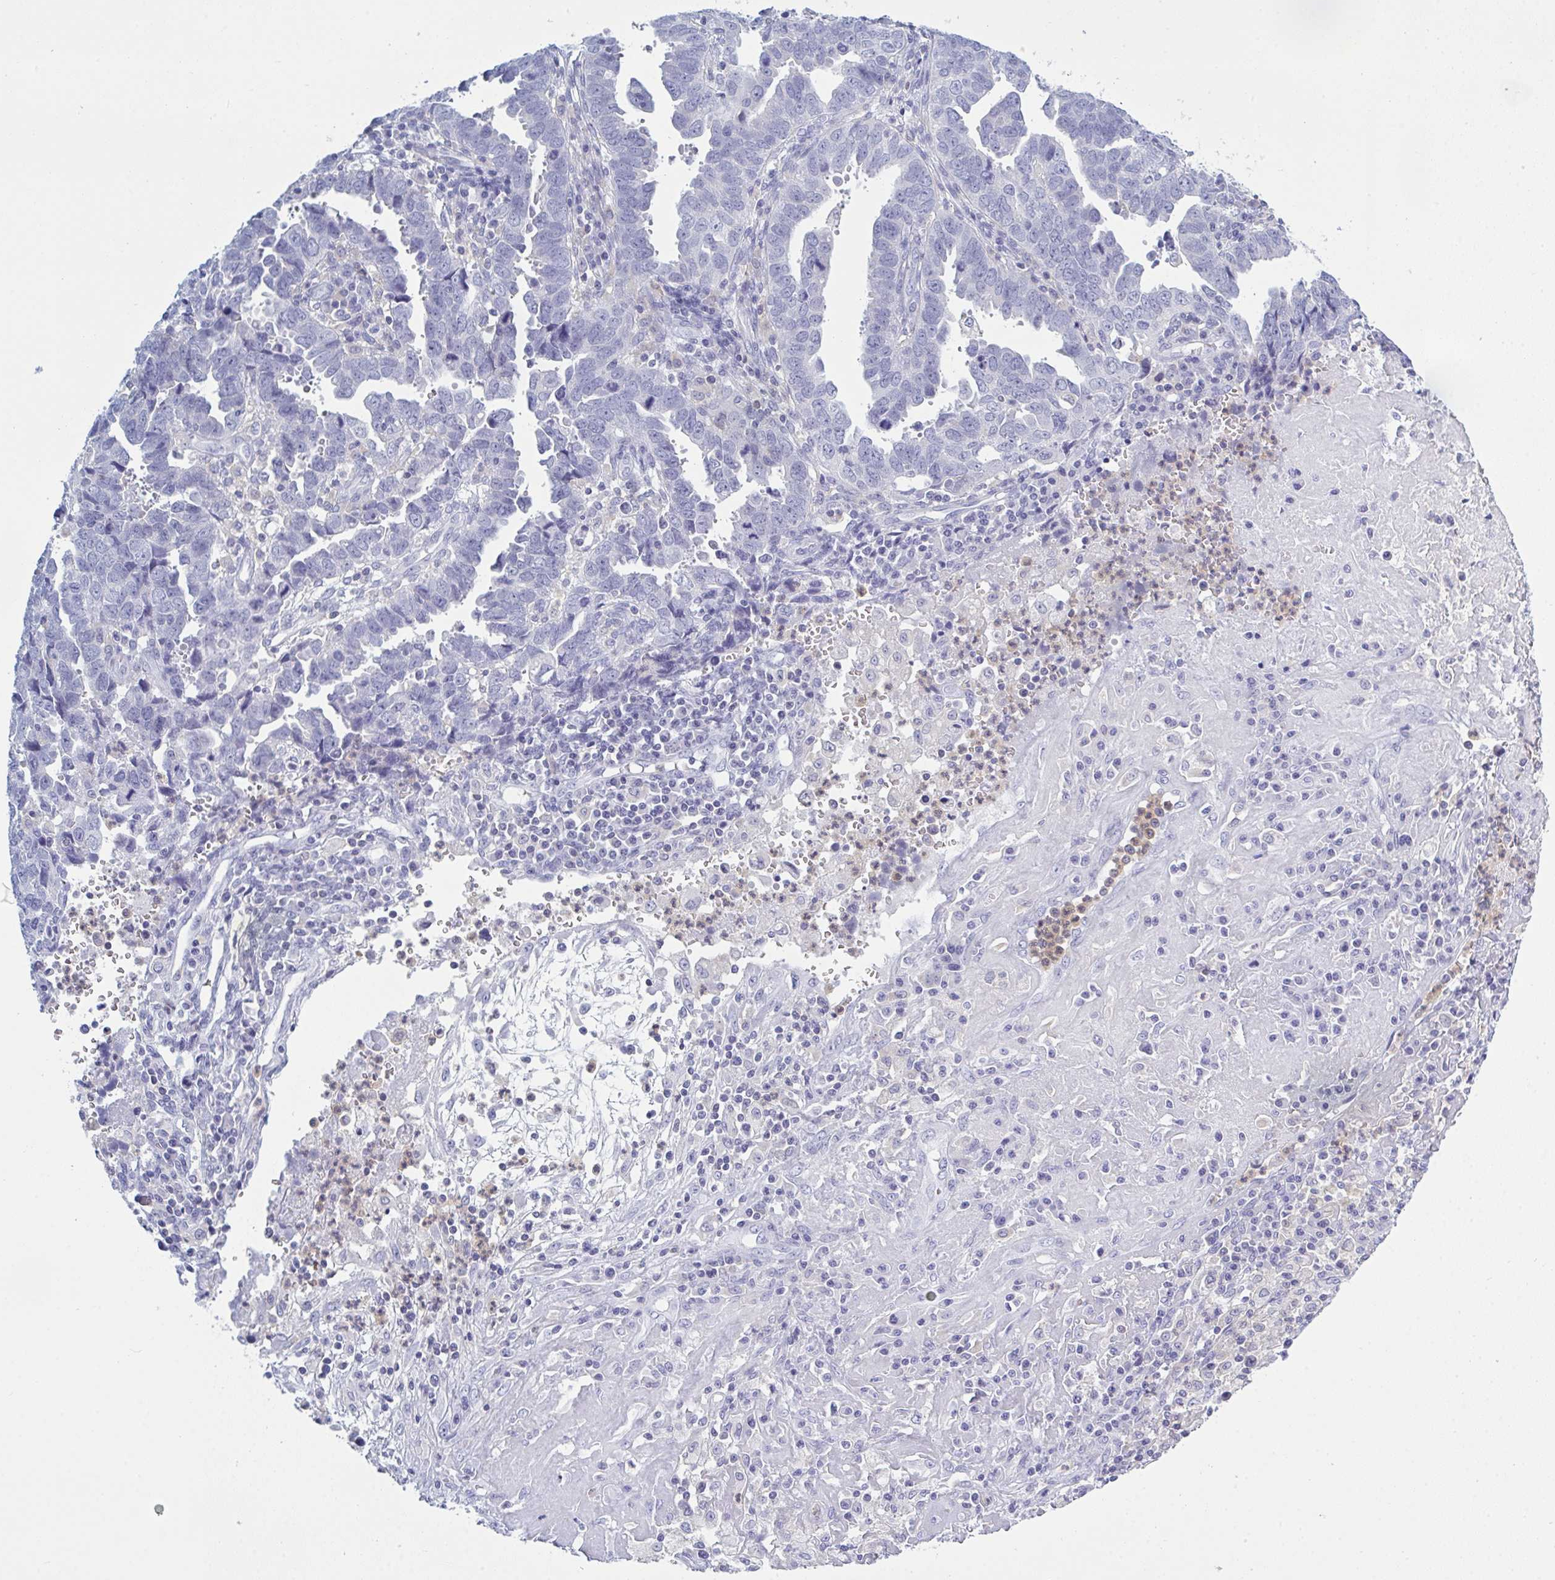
{"staining": {"intensity": "negative", "quantity": "none", "location": "none"}, "tissue": "endometrial cancer", "cell_type": "Tumor cells", "image_type": "cancer", "snomed": [{"axis": "morphology", "description": "Adenocarcinoma, NOS"}, {"axis": "topography", "description": "Uterus"}], "caption": "This is an IHC photomicrograph of endometrial cancer (adenocarcinoma). There is no expression in tumor cells.", "gene": "MYO1F", "patient": {"sex": "female", "age": 62}}